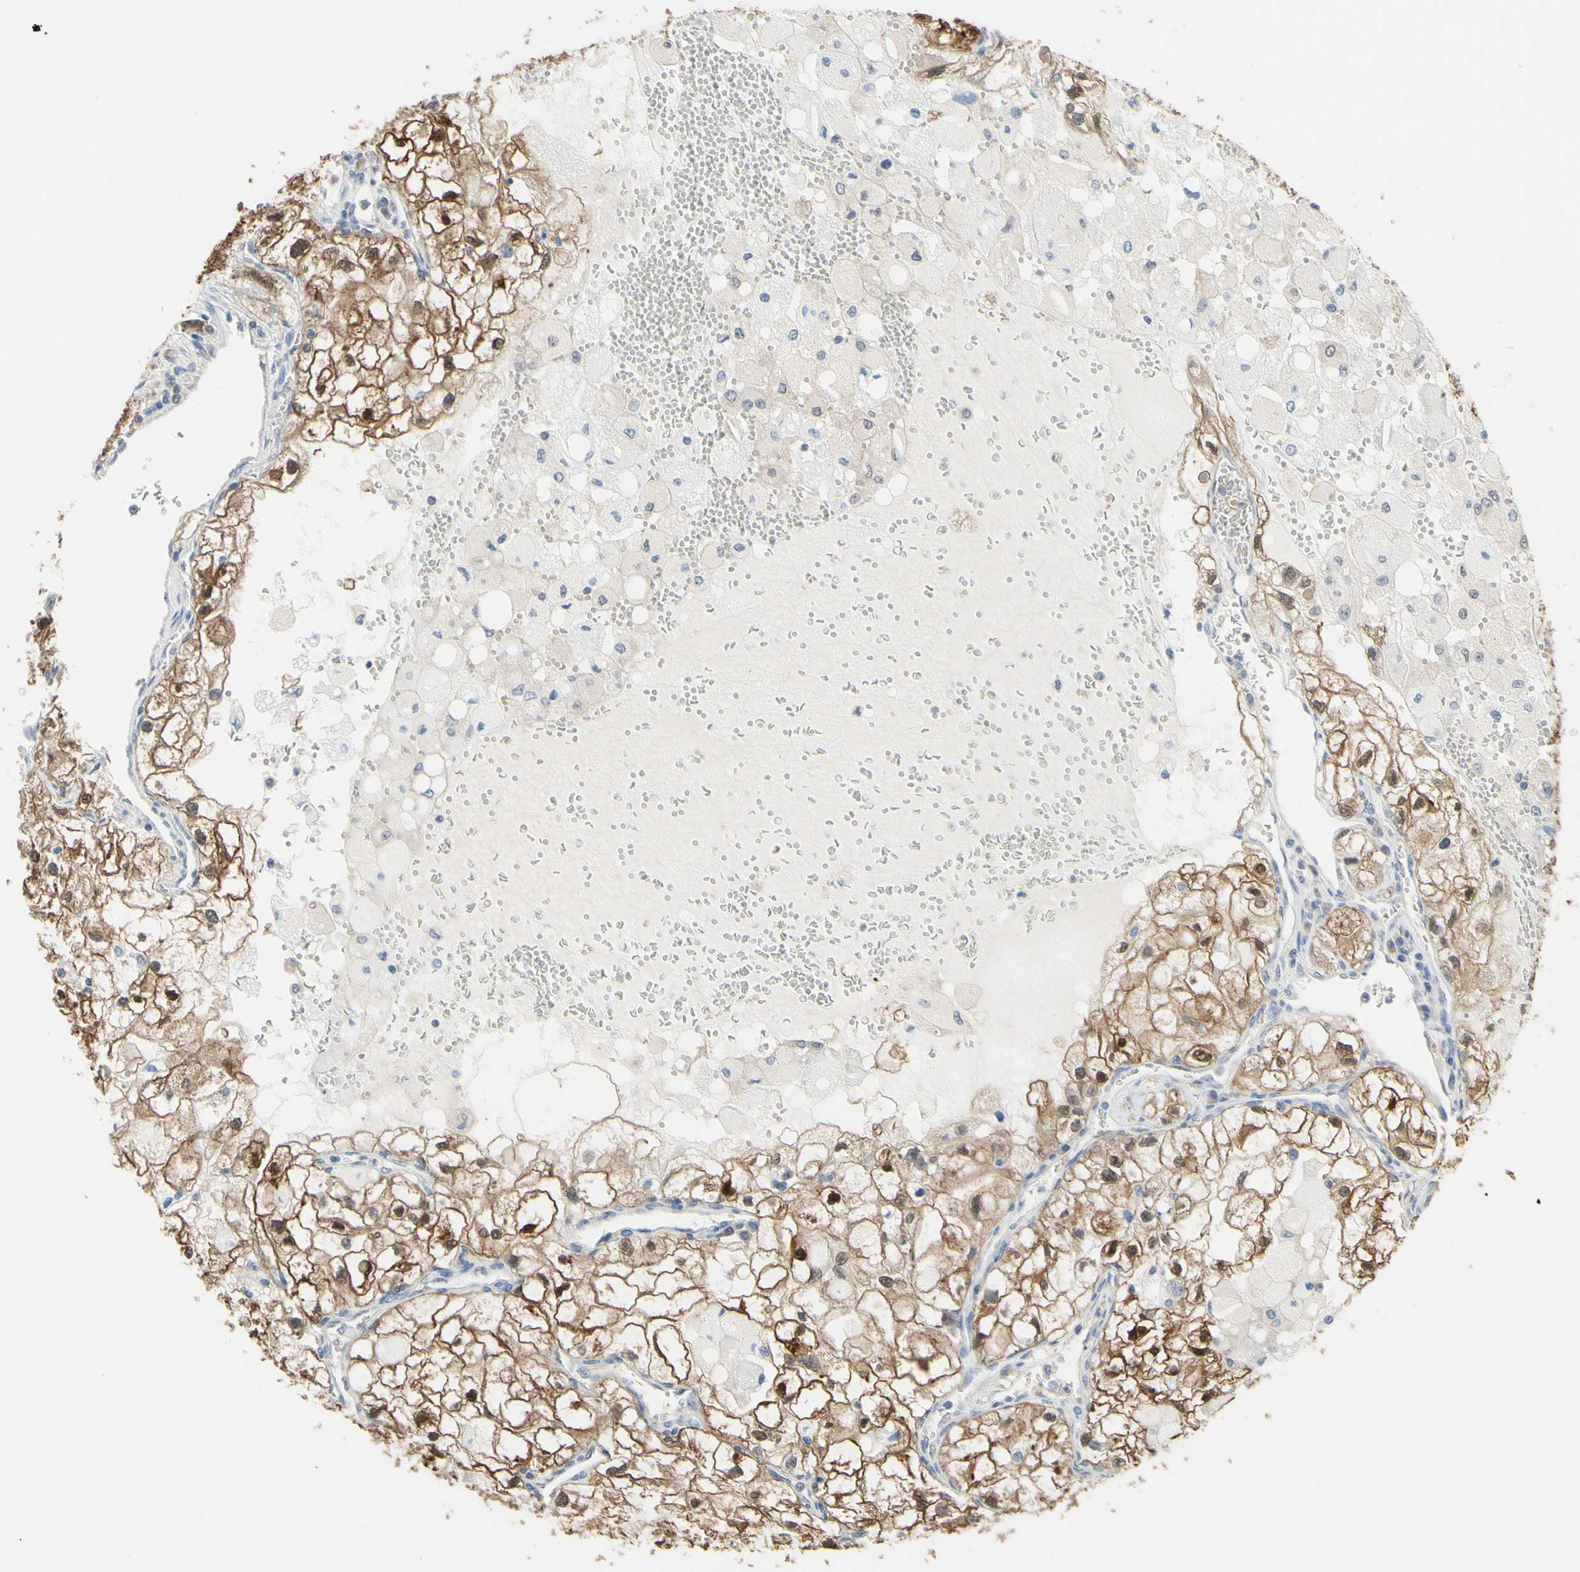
{"staining": {"intensity": "strong", "quantity": ">75%", "location": "cytoplasmic/membranous,nuclear"}, "tissue": "renal cancer", "cell_type": "Tumor cells", "image_type": "cancer", "snomed": [{"axis": "morphology", "description": "Adenocarcinoma, NOS"}, {"axis": "topography", "description": "Kidney"}], "caption": "Human adenocarcinoma (renal) stained for a protein (brown) shows strong cytoplasmic/membranous and nuclear positive expression in about >75% of tumor cells.", "gene": "UPK3B", "patient": {"sex": "female", "age": 70}}